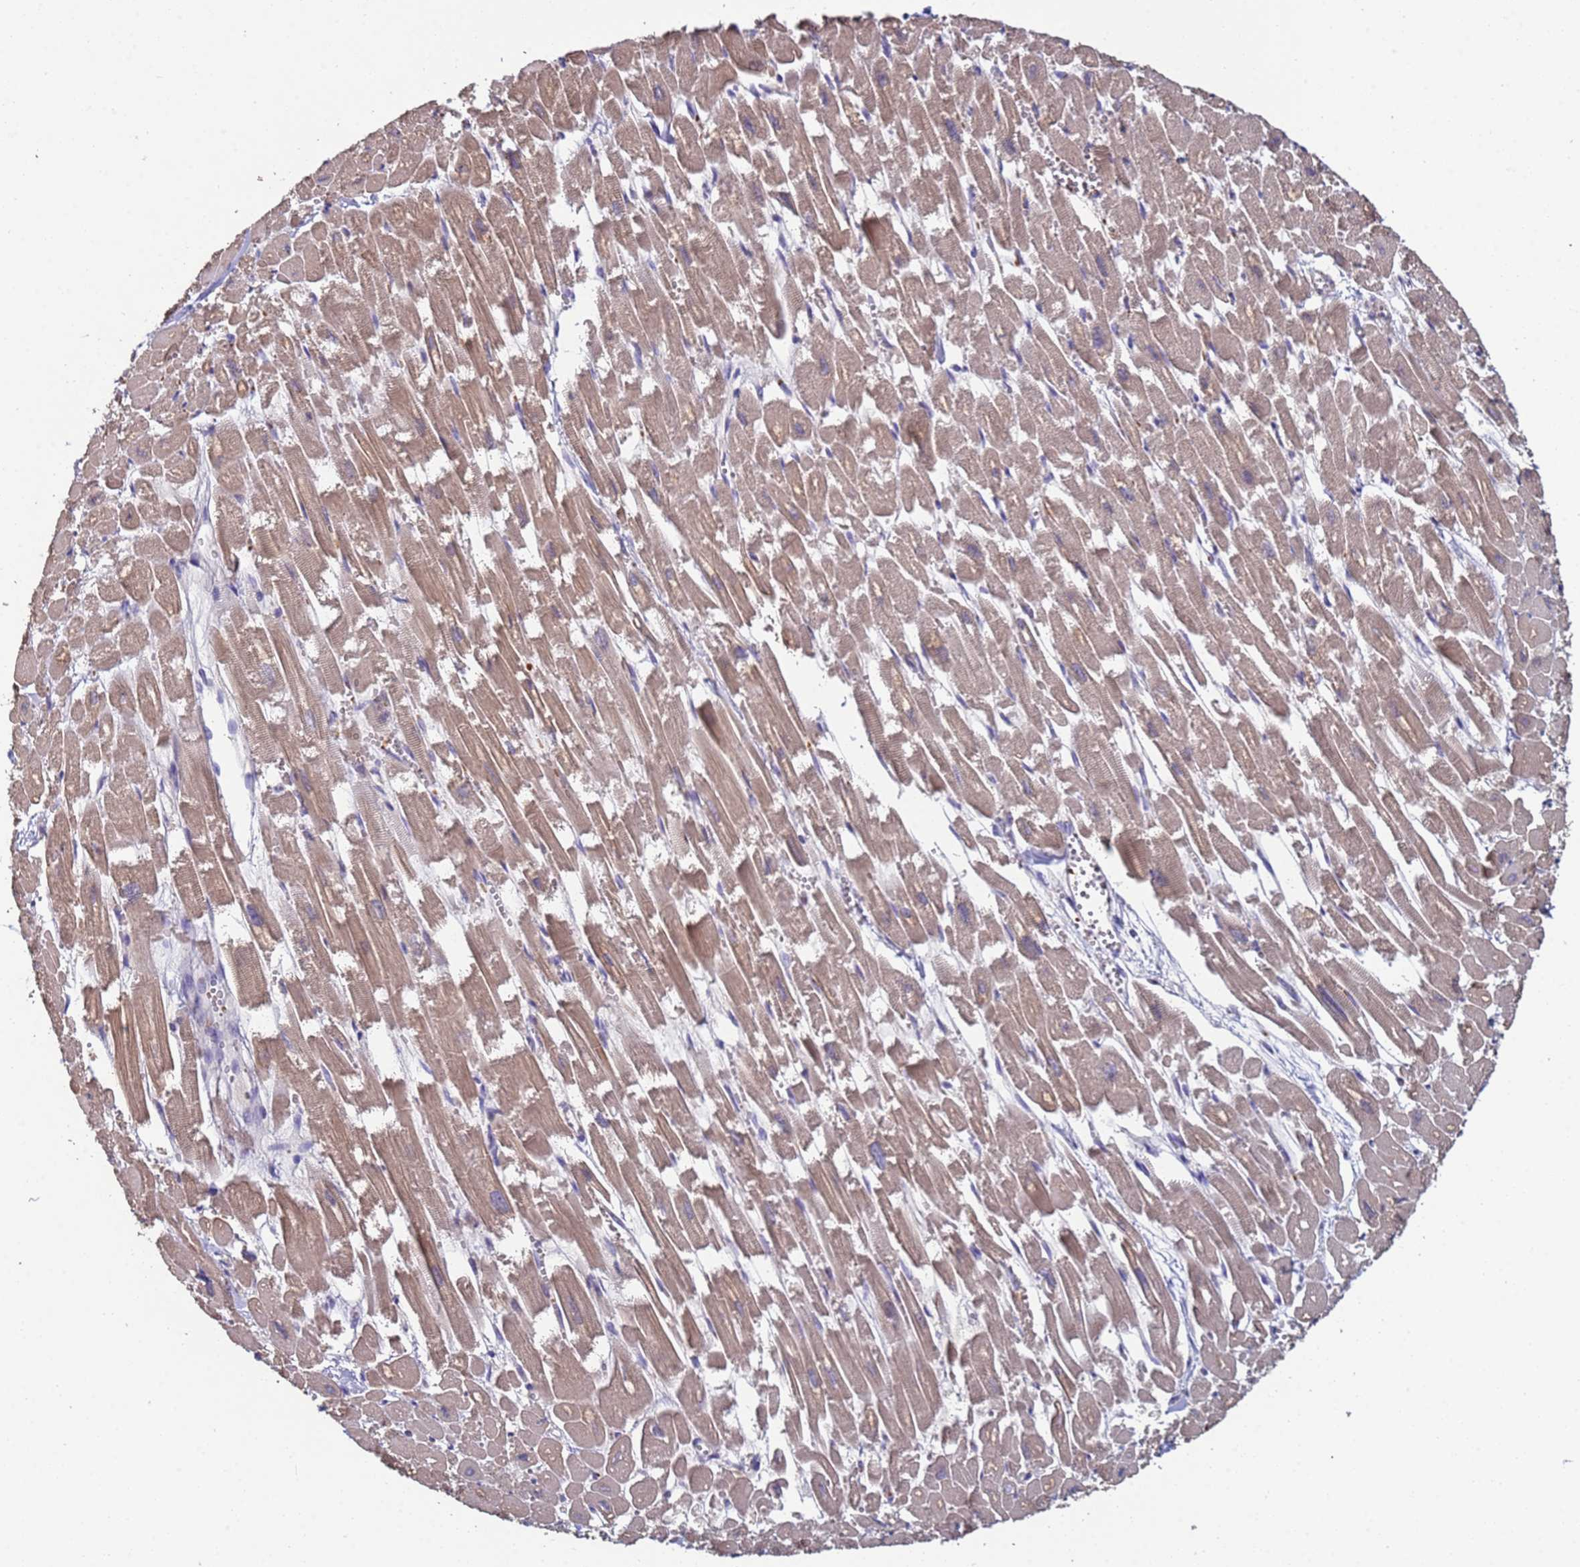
{"staining": {"intensity": "weak", "quantity": ">75%", "location": "cytoplasmic/membranous"}, "tissue": "heart muscle", "cell_type": "Cardiomyocytes", "image_type": "normal", "snomed": [{"axis": "morphology", "description": "Normal tissue, NOS"}, {"axis": "topography", "description": "Heart"}], "caption": "Heart muscle stained with DAB (3,3'-diaminobenzidine) immunohistochemistry exhibits low levels of weak cytoplasmic/membranous positivity in about >75% of cardiomyocytes.", "gene": "CLHC1", "patient": {"sex": "male", "age": 54}}